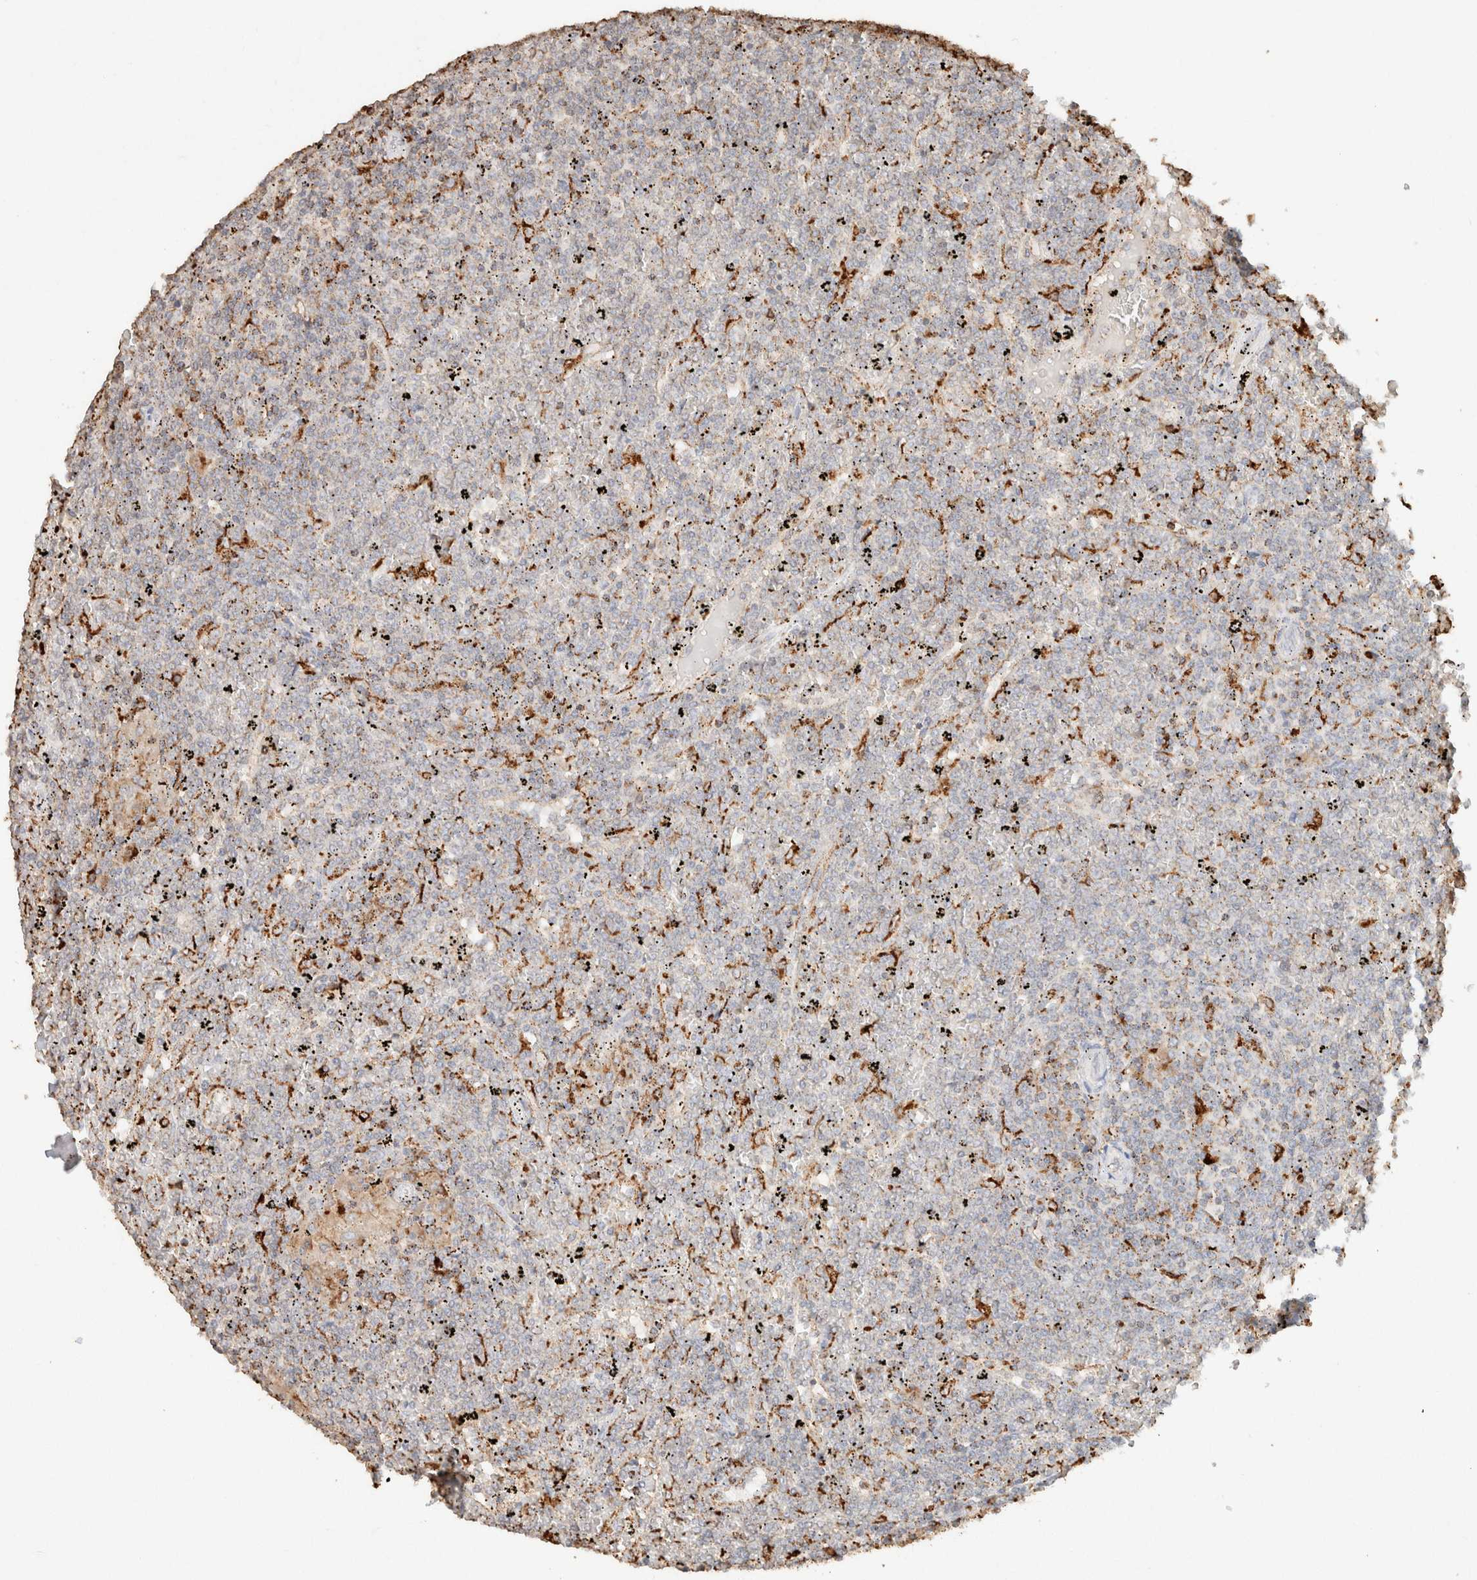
{"staining": {"intensity": "negative", "quantity": "none", "location": "none"}, "tissue": "lymphoma", "cell_type": "Tumor cells", "image_type": "cancer", "snomed": [{"axis": "morphology", "description": "Malignant lymphoma, non-Hodgkin's type, Low grade"}, {"axis": "topography", "description": "Spleen"}], "caption": "Malignant lymphoma, non-Hodgkin's type (low-grade) stained for a protein using immunohistochemistry reveals no staining tumor cells.", "gene": "CTSC", "patient": {"sex": "female", "age": 19}}